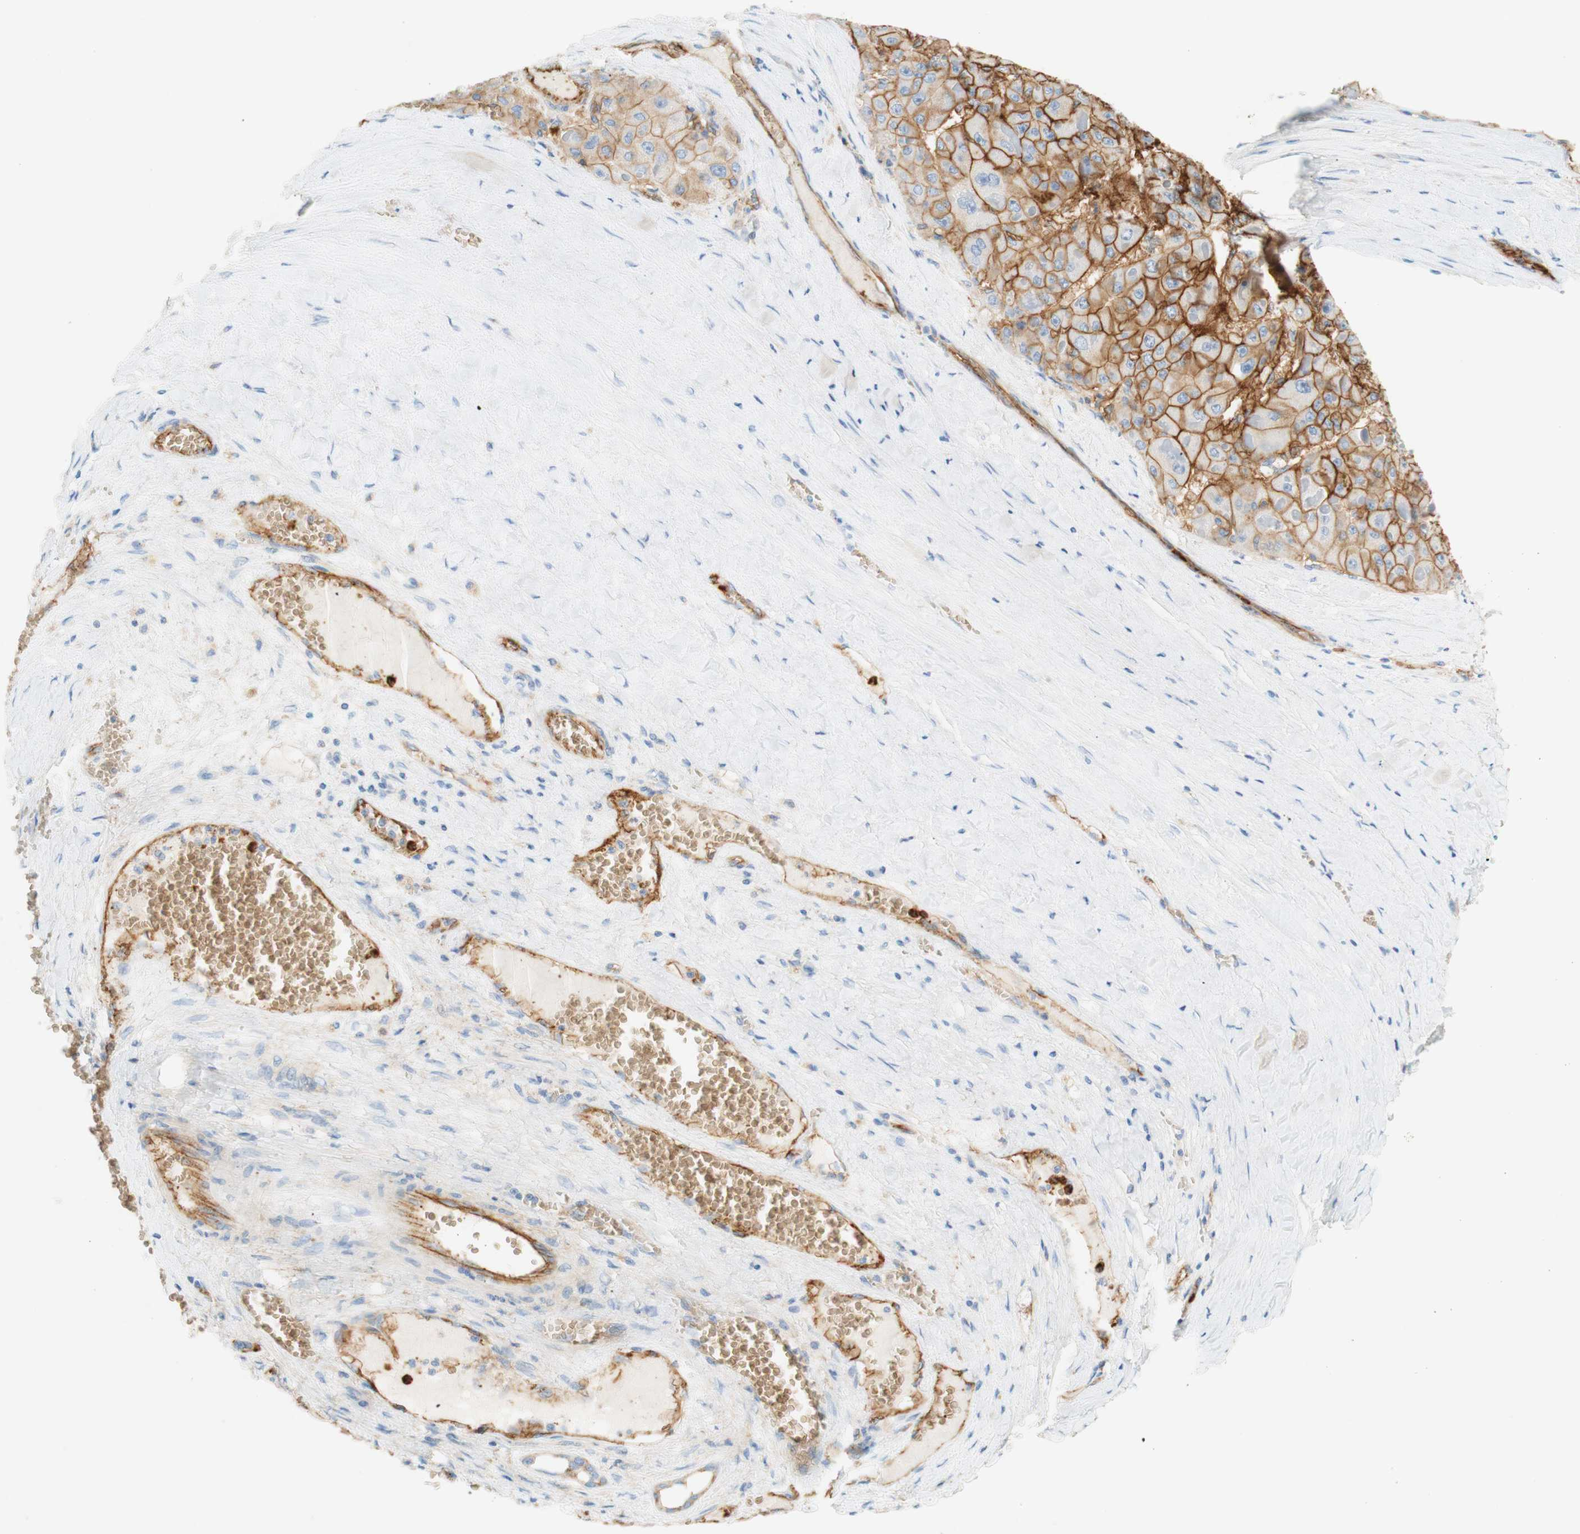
{"staining": {"intensity": "moderate", "quantity": ">75%", "location": "cytoplasmic/membranous"}, "tissue": "liver cancer", "cell_type": "Tumor cells", "image_type": "cancer", "snomed": [{"axis": "morphology", "description": "Carcinoma, Hepatocellular, NOS"}, {"axis": "topography", "description": "Liver"}], "caption": "Immunohistochemical staining of human liver cancer (hepatocellular carcinoma) exhibits moderate cytoplasmic/membranous protein positivity in about >75% of tumor cells.", "gene": "STOM", "patient": {"sex": "female", "age": 73}}